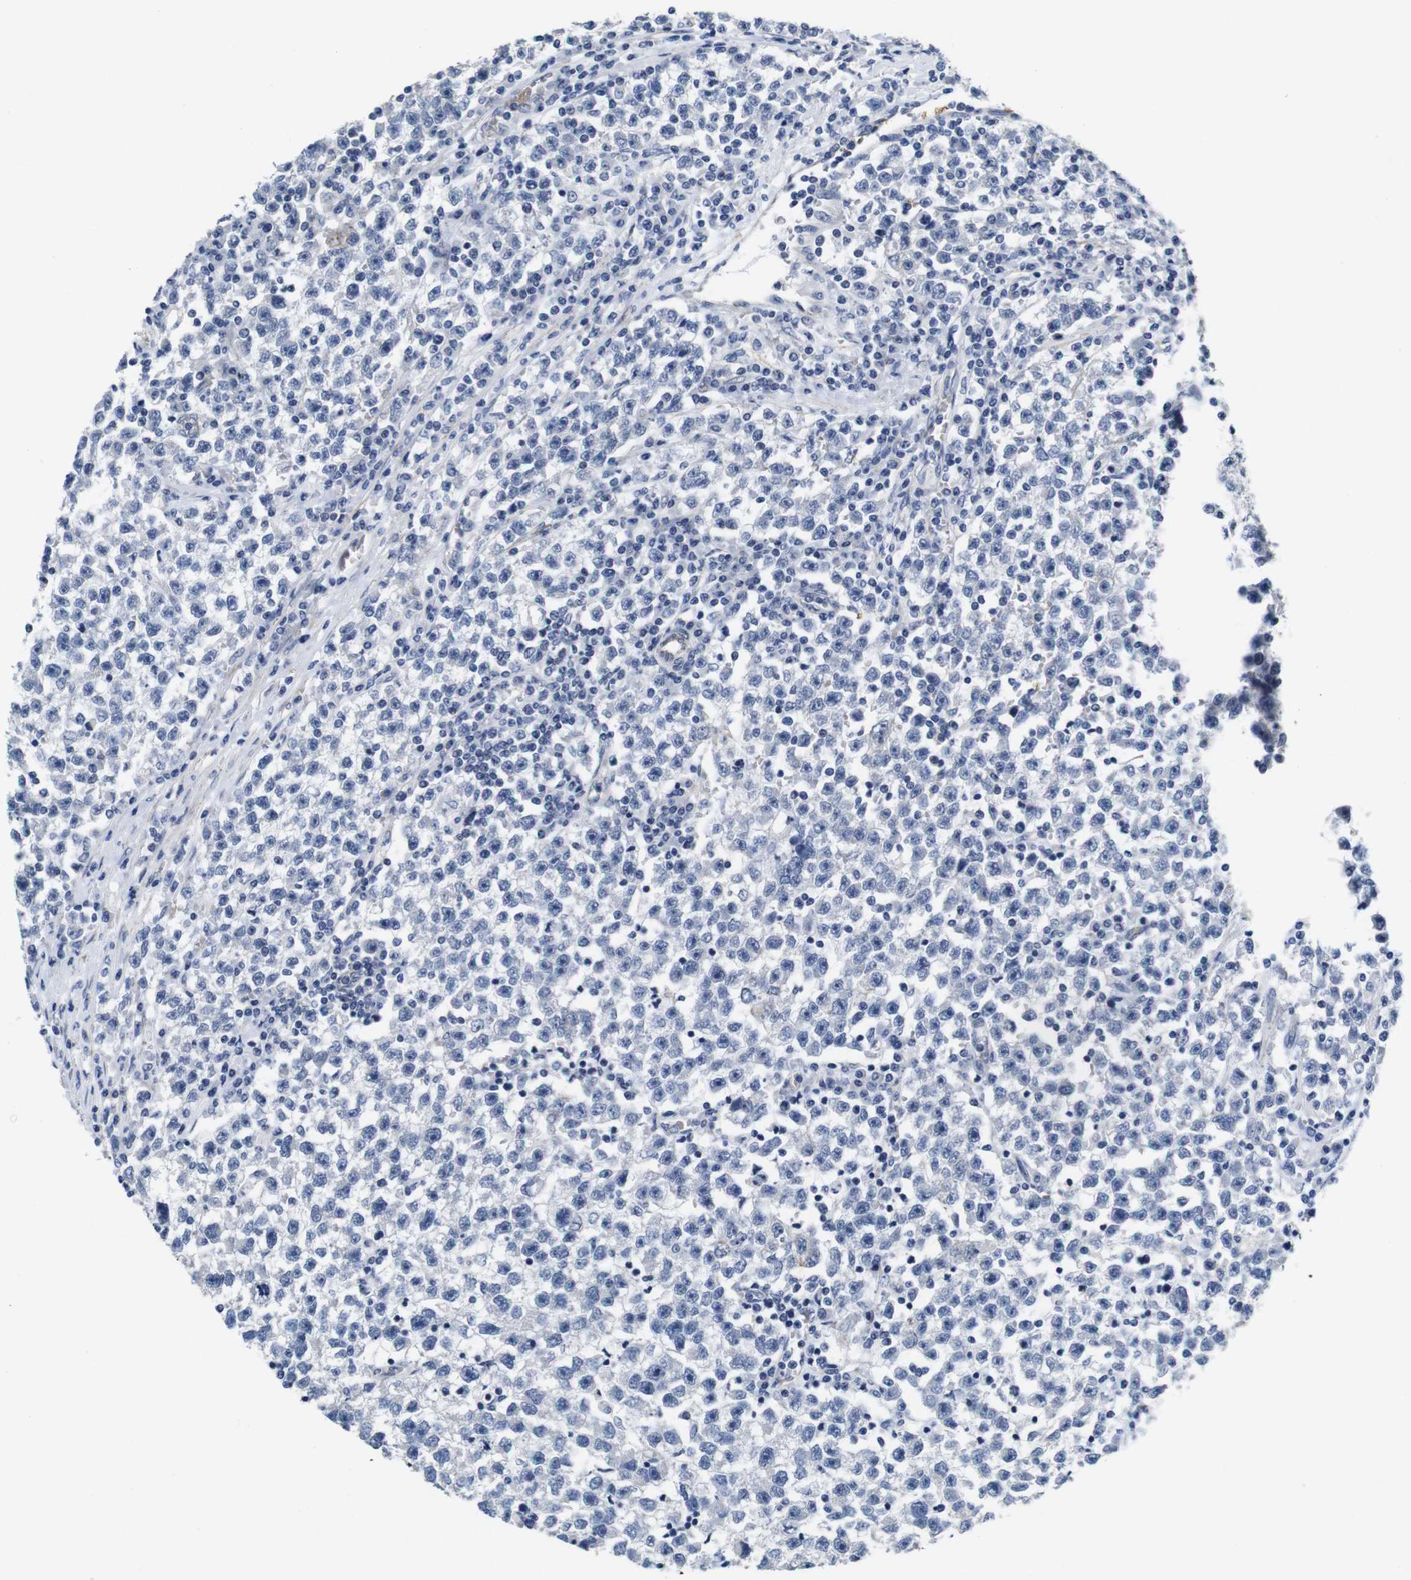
{"staining": {"intensity": "negative", "quantity": "none", "location": "none"}, "tissue": "testis cancer", "cell_type": "Tumor cells", "image_type": "cancer", "snomed": [{"axis": "morphology", "description": "Seminoma, NOS"}, {"axis": "topography", "description": "Testis"}], "caption": "Tumor cells show no significant positivity in testis cancer (seminoma). The staining was performed using DAB (3,3'-diaminobenzidine) to visualize the protein expression in brown, while the nuclei were stained in blue with hematoxylin (Magnification: 20x).", "gene": "SOCS3", "patient": {"sex": "male", "age": 22}}